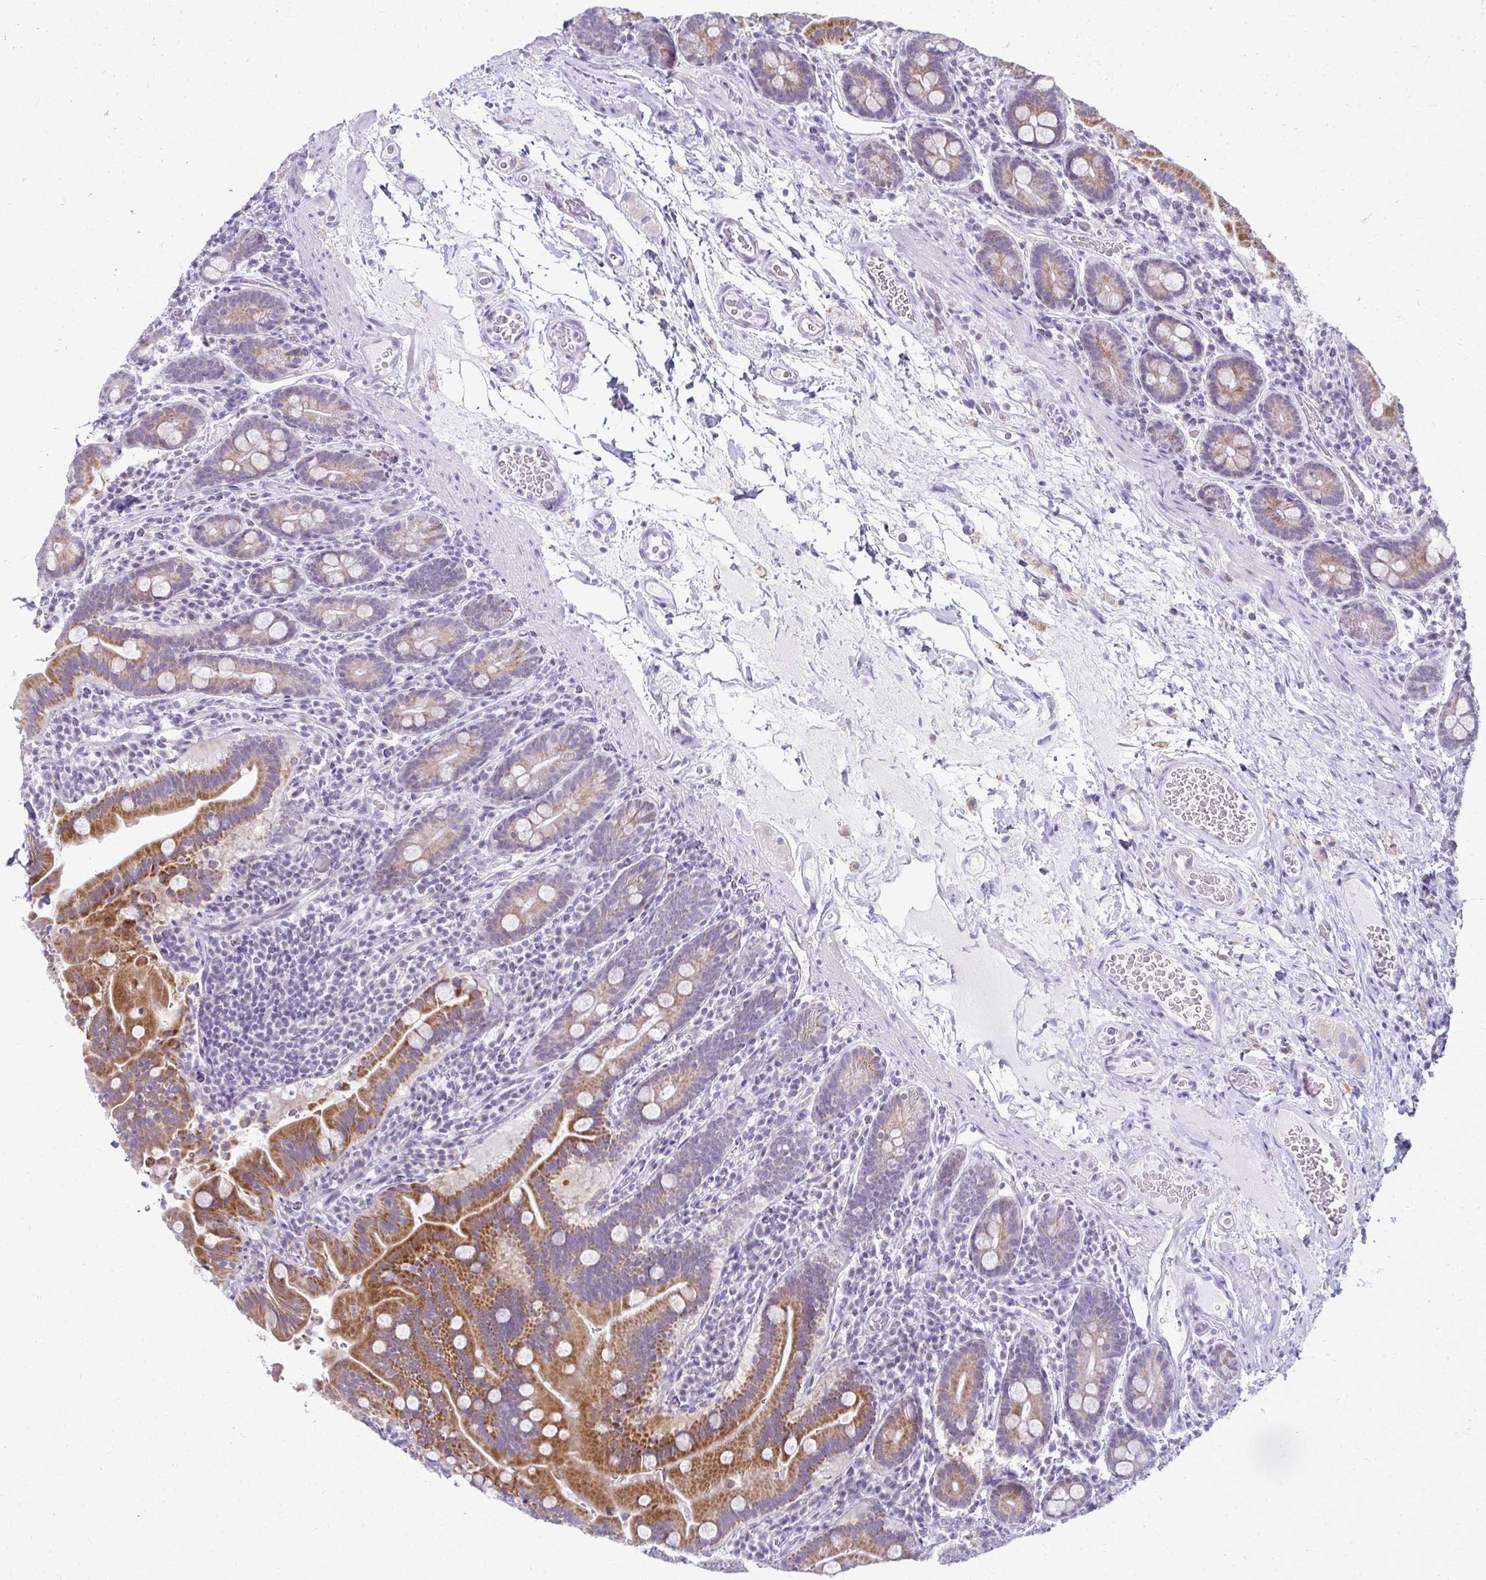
{"staining": {"intensity": "moderate", "quantity": "25%-75%", "location": "cytoplasmic/membranous"}, "tissue": "small intestine", "cell_type": "Glandular cells", "image_type": "normal", "snomed": [{"axis": "morphology", "description": "Normal tissue, NOS"}, {"axis": "topography", "description": "Small intestine"}], "caption": "Normal small intestine reveals moderate cytoplasmic/membranous staining in about 25%-75% of glandular cells.", "gene": "FCGR2A", "patient": {"sex": "male", "age": 26}}